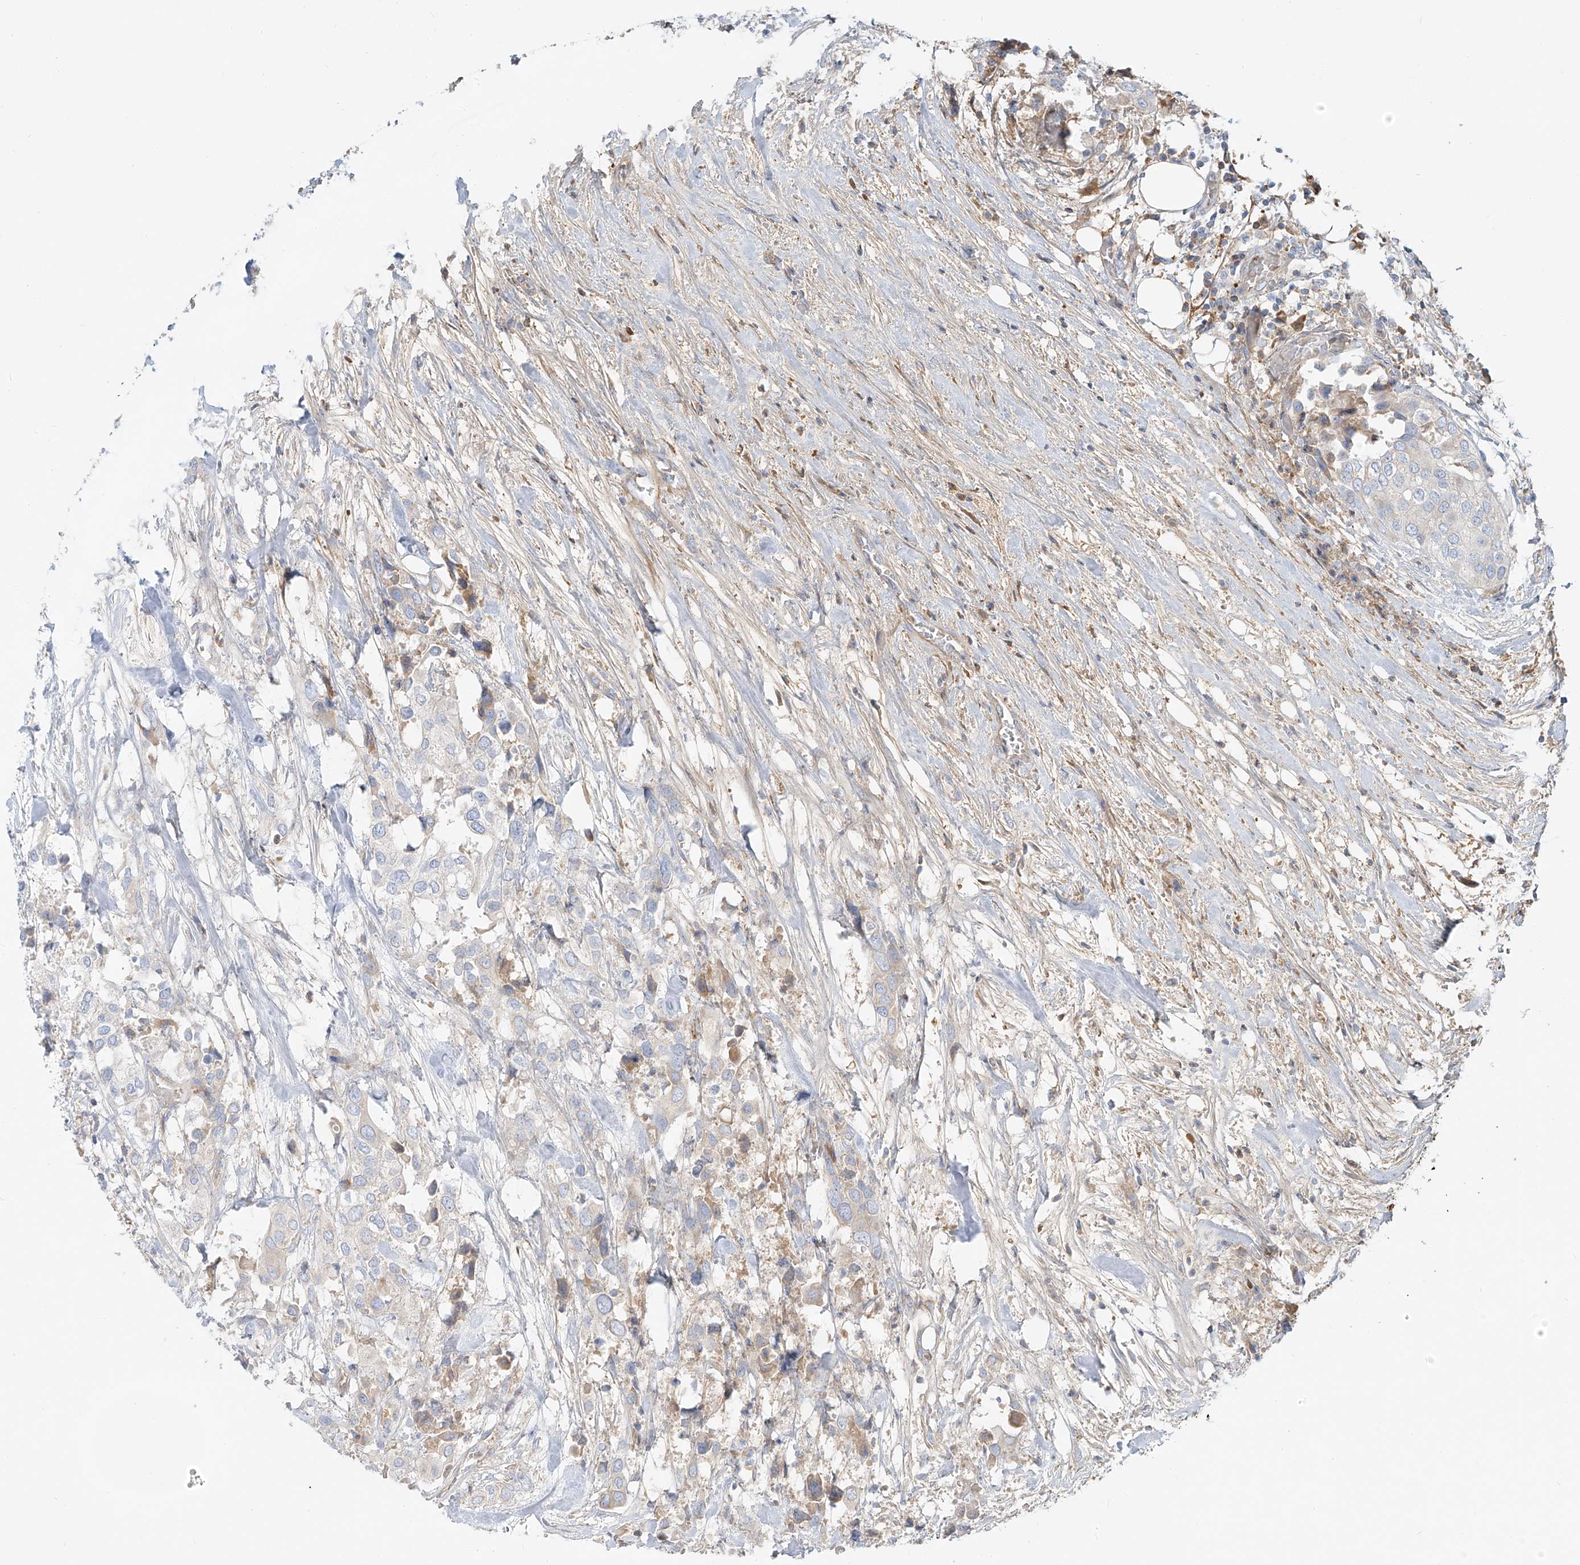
{"staining": {"intensity": "negative", "quantity": "none", "location": "none"}, "tissue": "urothelial cancer", "cell_type": "Tumor cells", "image_type": "cancer", "snomed": [{"axis": "morphology", "description": "Urothelial carcinoma, High grade"}, {"axis": "topography", "description": "Urinary bladder"}], "caption": "There is no significant expression in tumor cells of urothelial cancer. (IHC, brightfield microscopy, high magnification).", "gene": "OCSTAMP", "patient": {"sex": "male", "age": 64}}